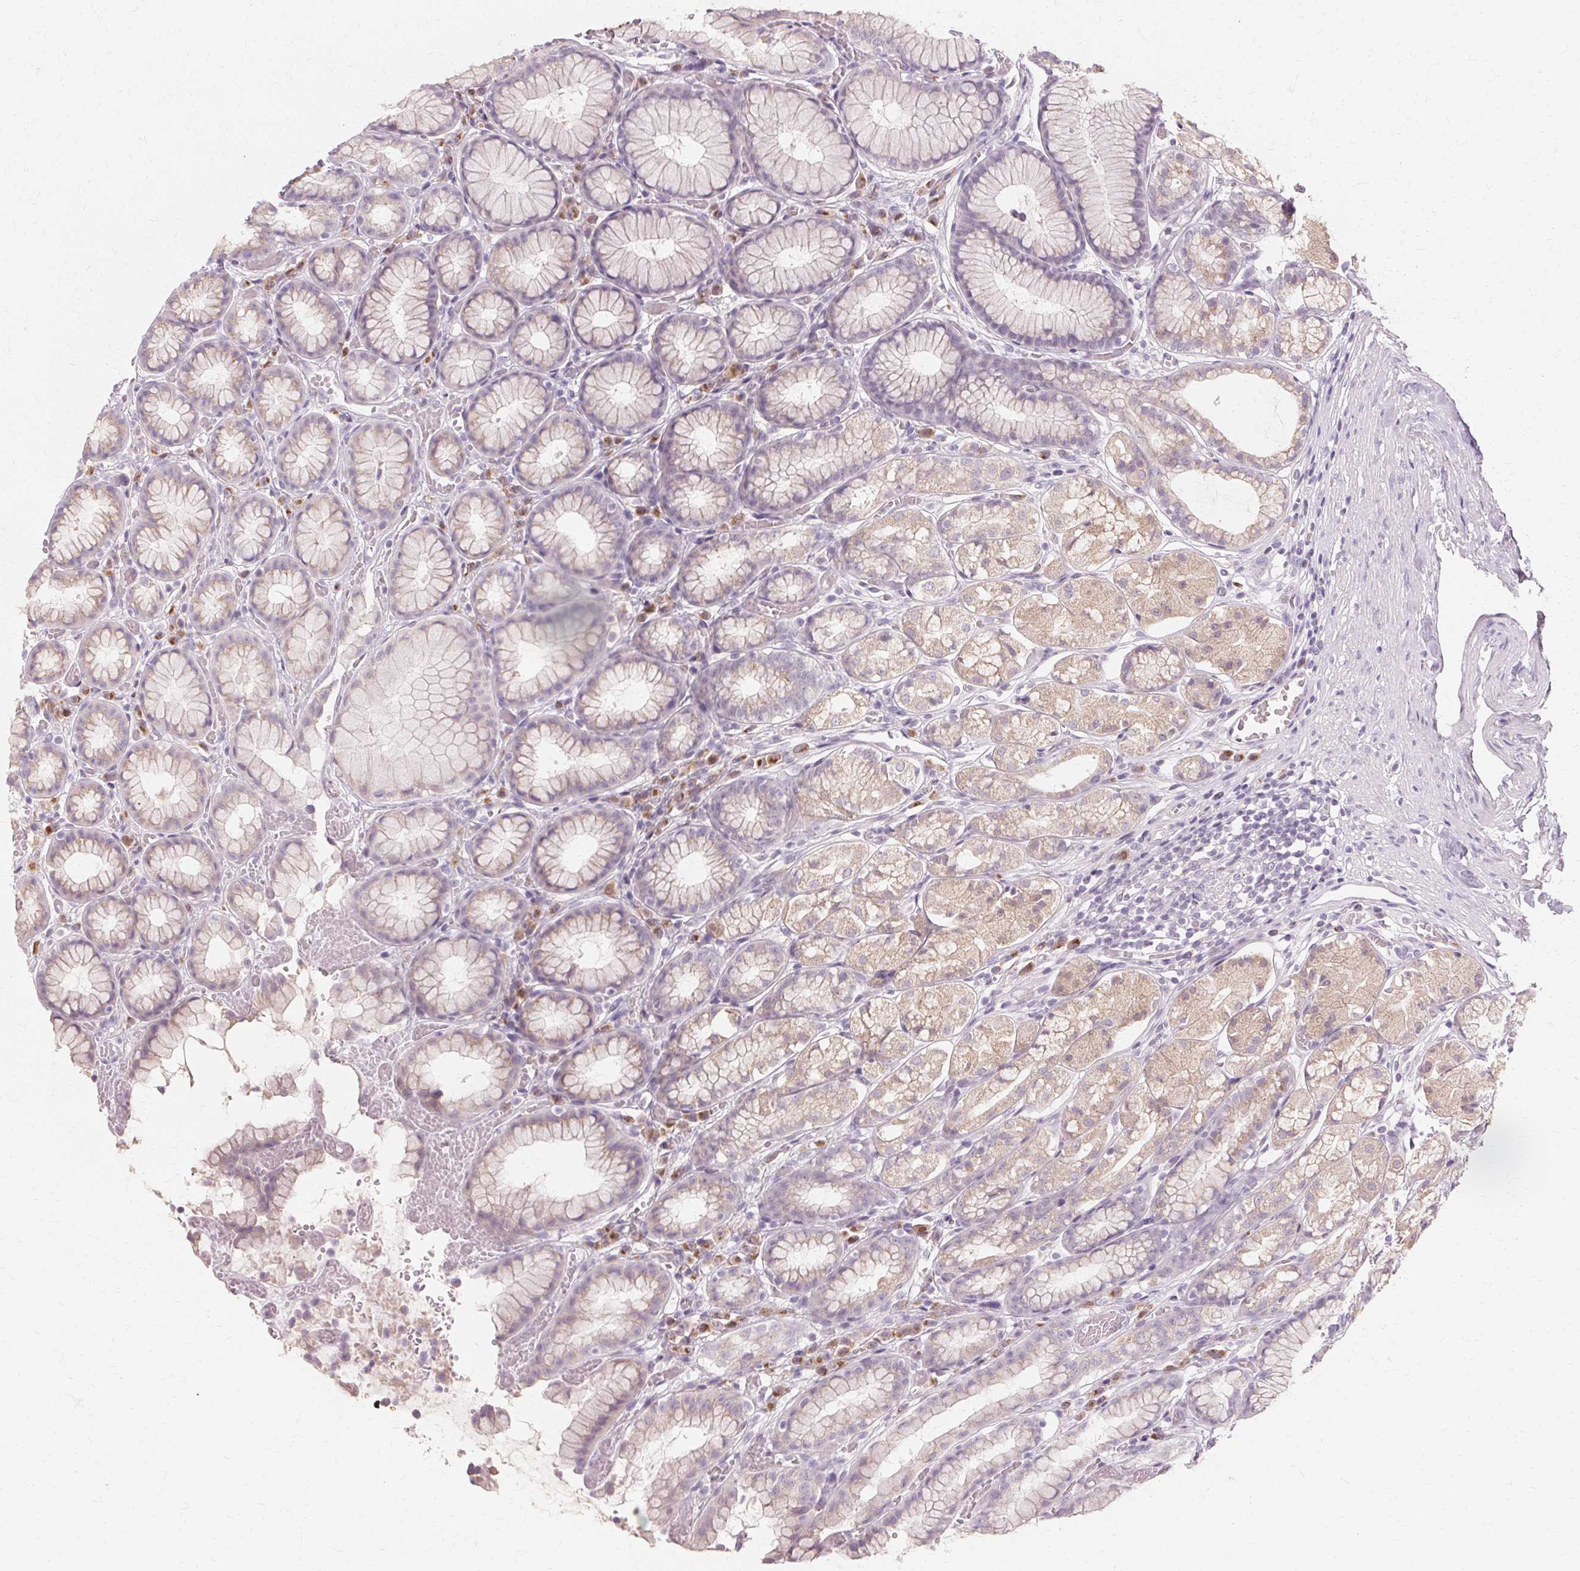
{"staining": {"intensity": "negative", "quantity": "none", "location": "none"}, "tissue": "stomach", "cell_type": "Glandular cells", "image_type": "normal", "snomed": [{"axis": "morphology", "description": "Normal tissue, NOS"}, {"axis": "topography", "description": "Smooth muscle"}, {"axis": "topography", "description": "Stomach"}], "caption": "Normal stomach was stained to show a protein in brown. There is no significant positivity in glandular cells. (IHC, brightfield microscopy, high magnification).", "gene": "FCRL3", "patient": {"sex": "male", "age": 70}}